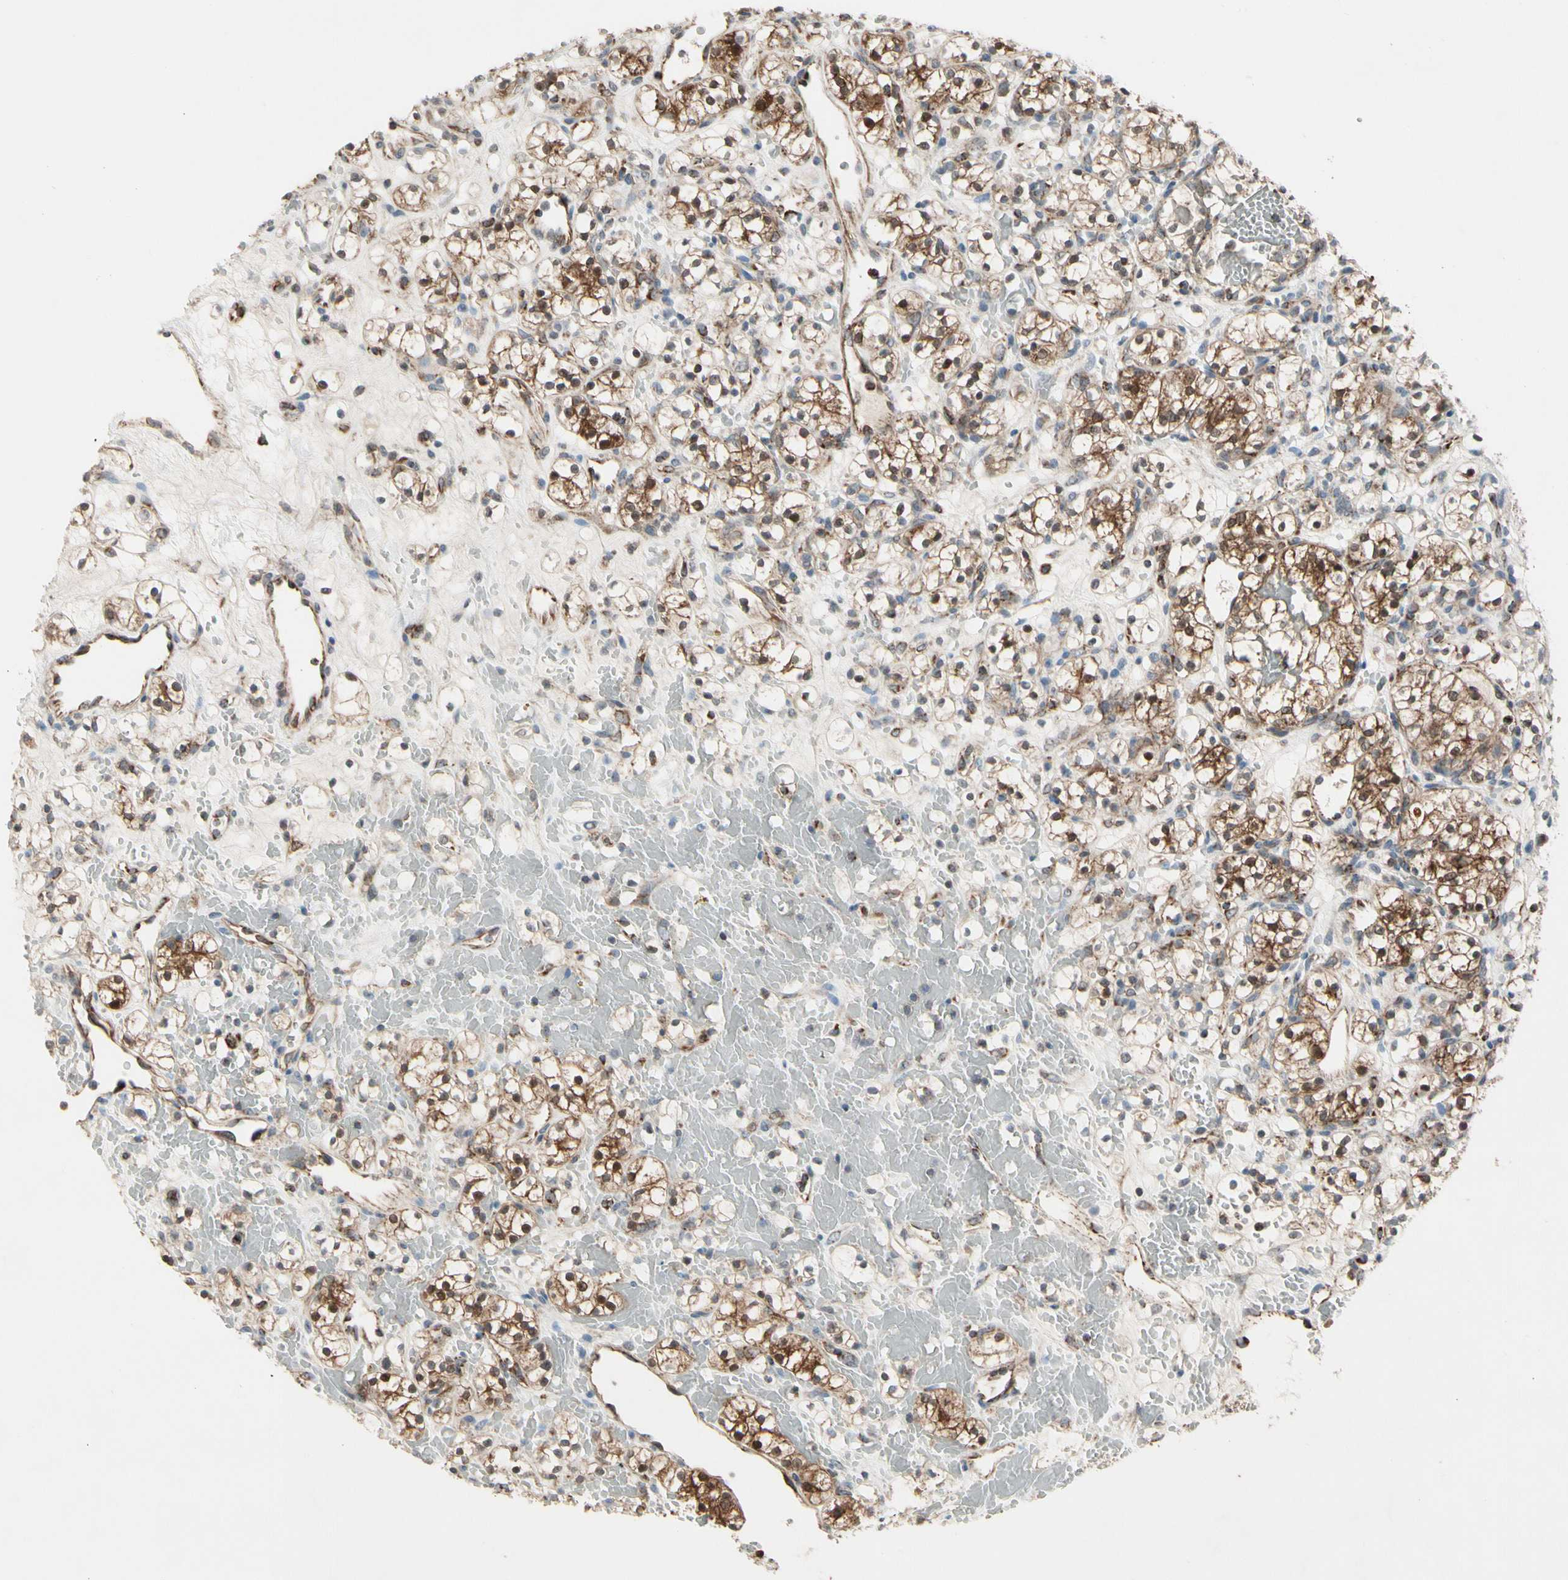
{"staining": {"intensity": "moderate", "quantity": ">75%", "location": "cytoplasmic/membranous"}, "tissue": "renal cancer", "cell_type": "Tumor cells", "image_type": "cancer", "snomed": [{"axis": "morphology", "description": "Adenocarcinoma, NOS"}, {"axis": "topography", "description": "Kidney"}], "caption": "Tumor cells demonstrate medium levels of moderate cytoplasmic/membranous positivity in about >75% of cells in human renal adenocarcinoma.", "gene": "CPT1A", "patient": {"sex": "female", "age": 60}}